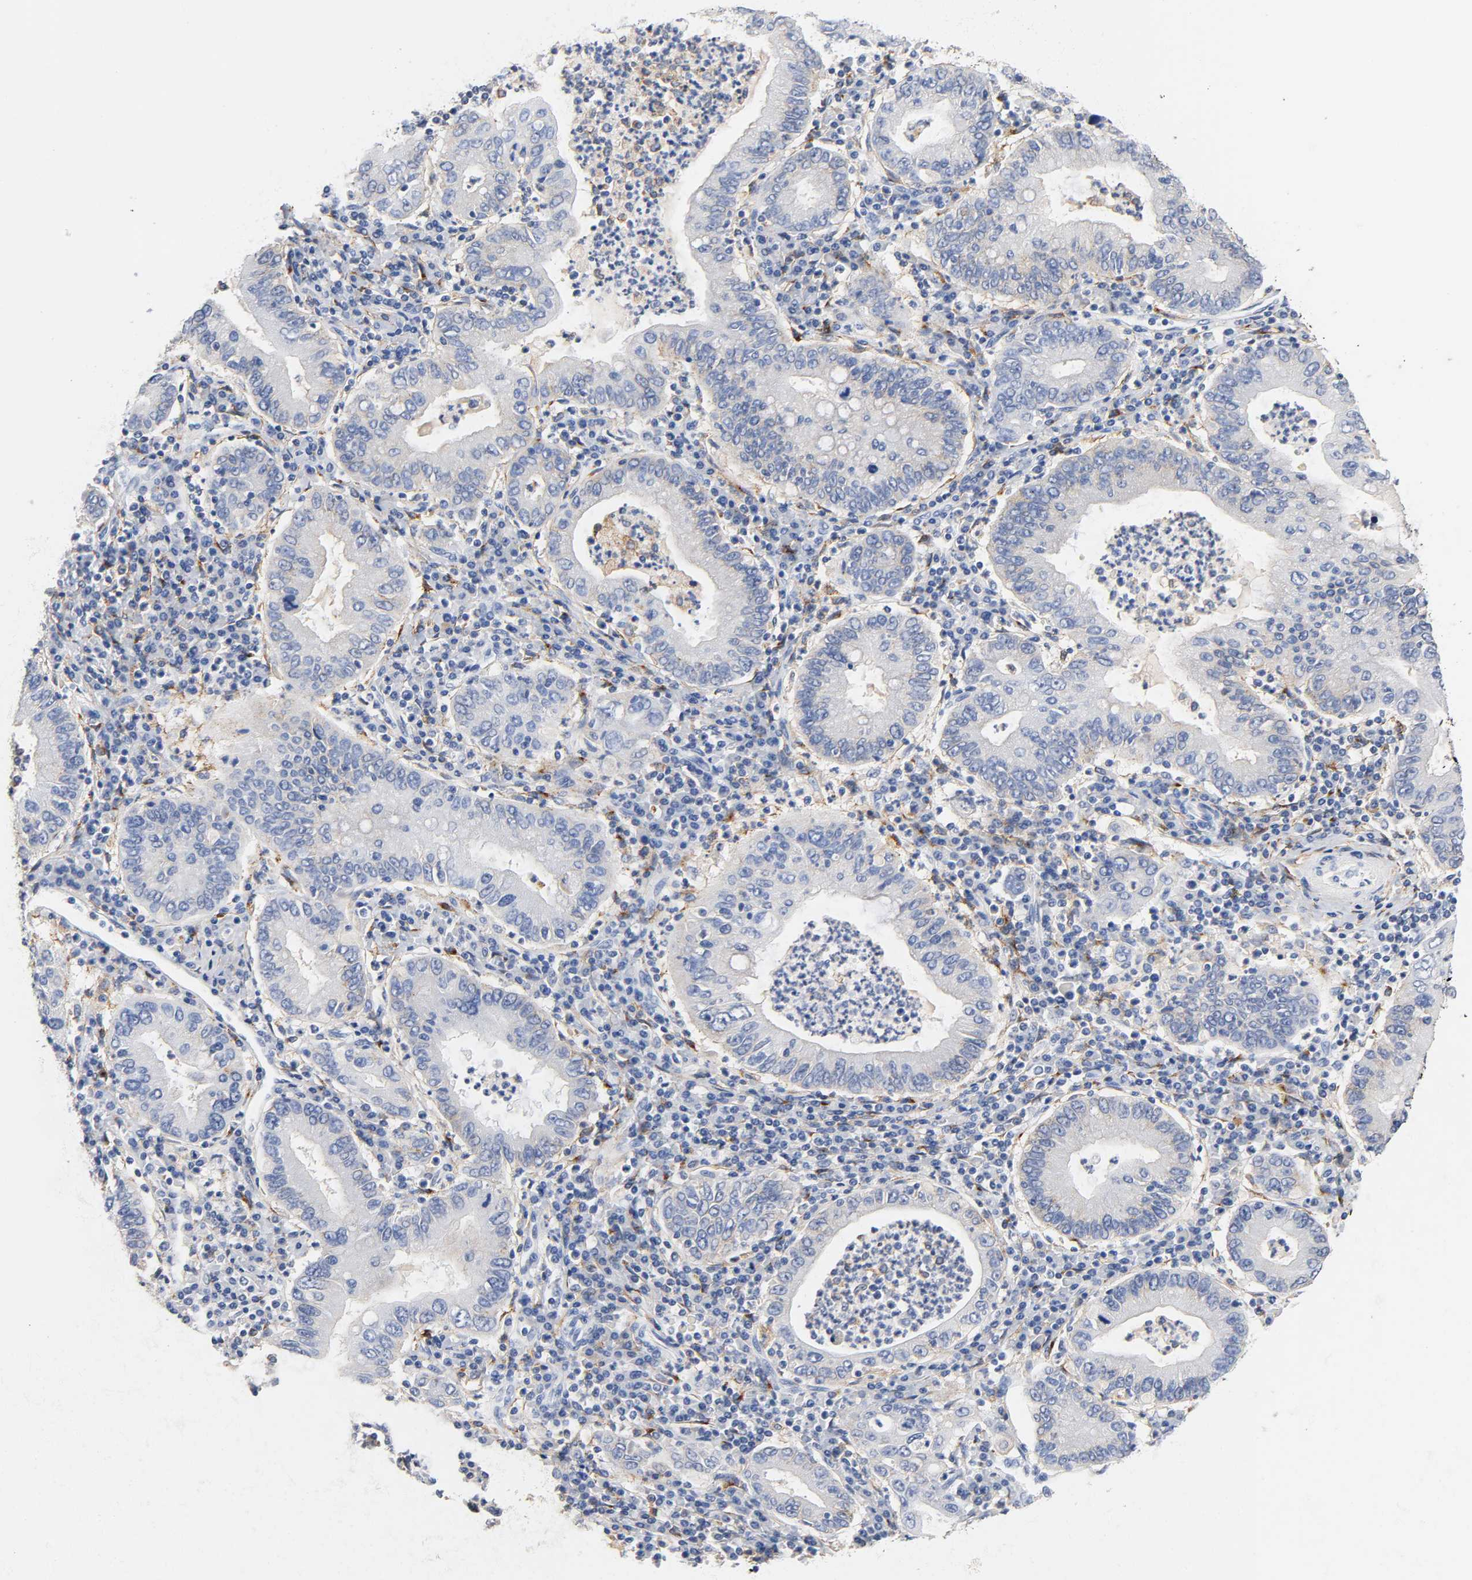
{"staining": {"intensity": "negative", "quantity": "none", "location": "none"}, "tissue": "stomach cancer", "cell_type": "Tumor cells", "image_type": "cancer", "snomed": [{"axis": "morphology", "description": "Normal tissue, NOS"}, {"axis": "morphology", "description": "Adenocarcinoma, NOS"}, {"axis": "topography", "description": "Esophagus"}, {"axis": "topography", "description": "Stomach, upper"}, {"axis": "topography", "description": "Peripheral nerve tissue"}], "caption": "Tumor cells show no significant positivity in stomach cancer.", "gene": "LRP1", "patient": {"sex": "male", "age": 62}}